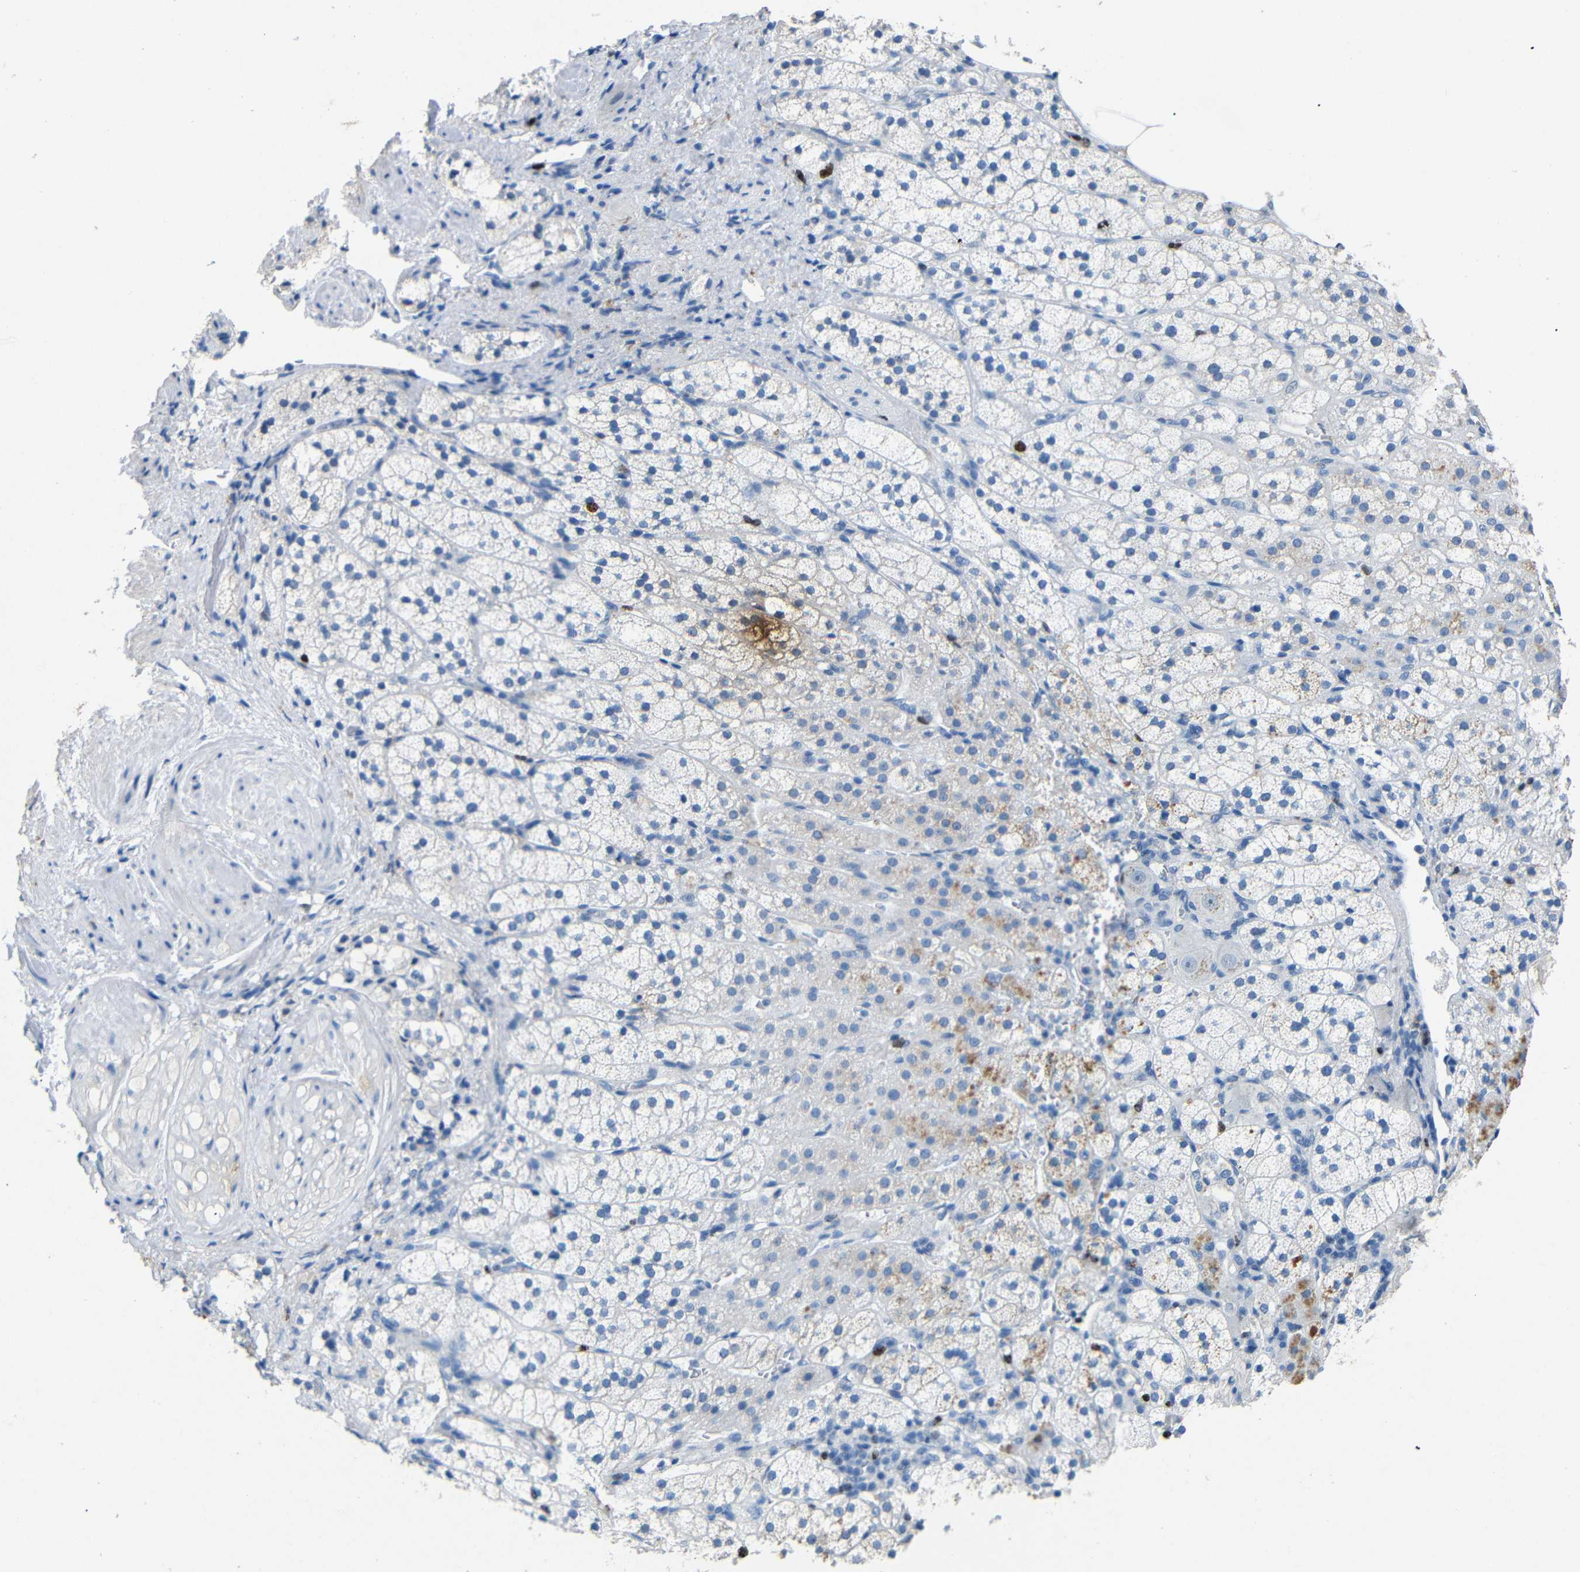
{"staining": {"intensity": "moderate", "quantity": "<25%", "location": "cytoplasmic/membranous"}, "tissue": "adrenal gland", "cell_type": "Glandular cells", "image_type": "normal", "snomed": [{"axis": "morphology", "description": "Normal tissue, NOS"}, {"axis": "topography", "description": "Adrenal gland"}], "caption": "Immunohistochemistry photomicrograph of unremarkable adrenal gland stained for a protein (brown), which displays low levels of moderate cytoplasmic/membranous positivity in approximately <25% of glandular cells.", "gene": "INCENP", "patient": {"sex": "male", "age": 56}}